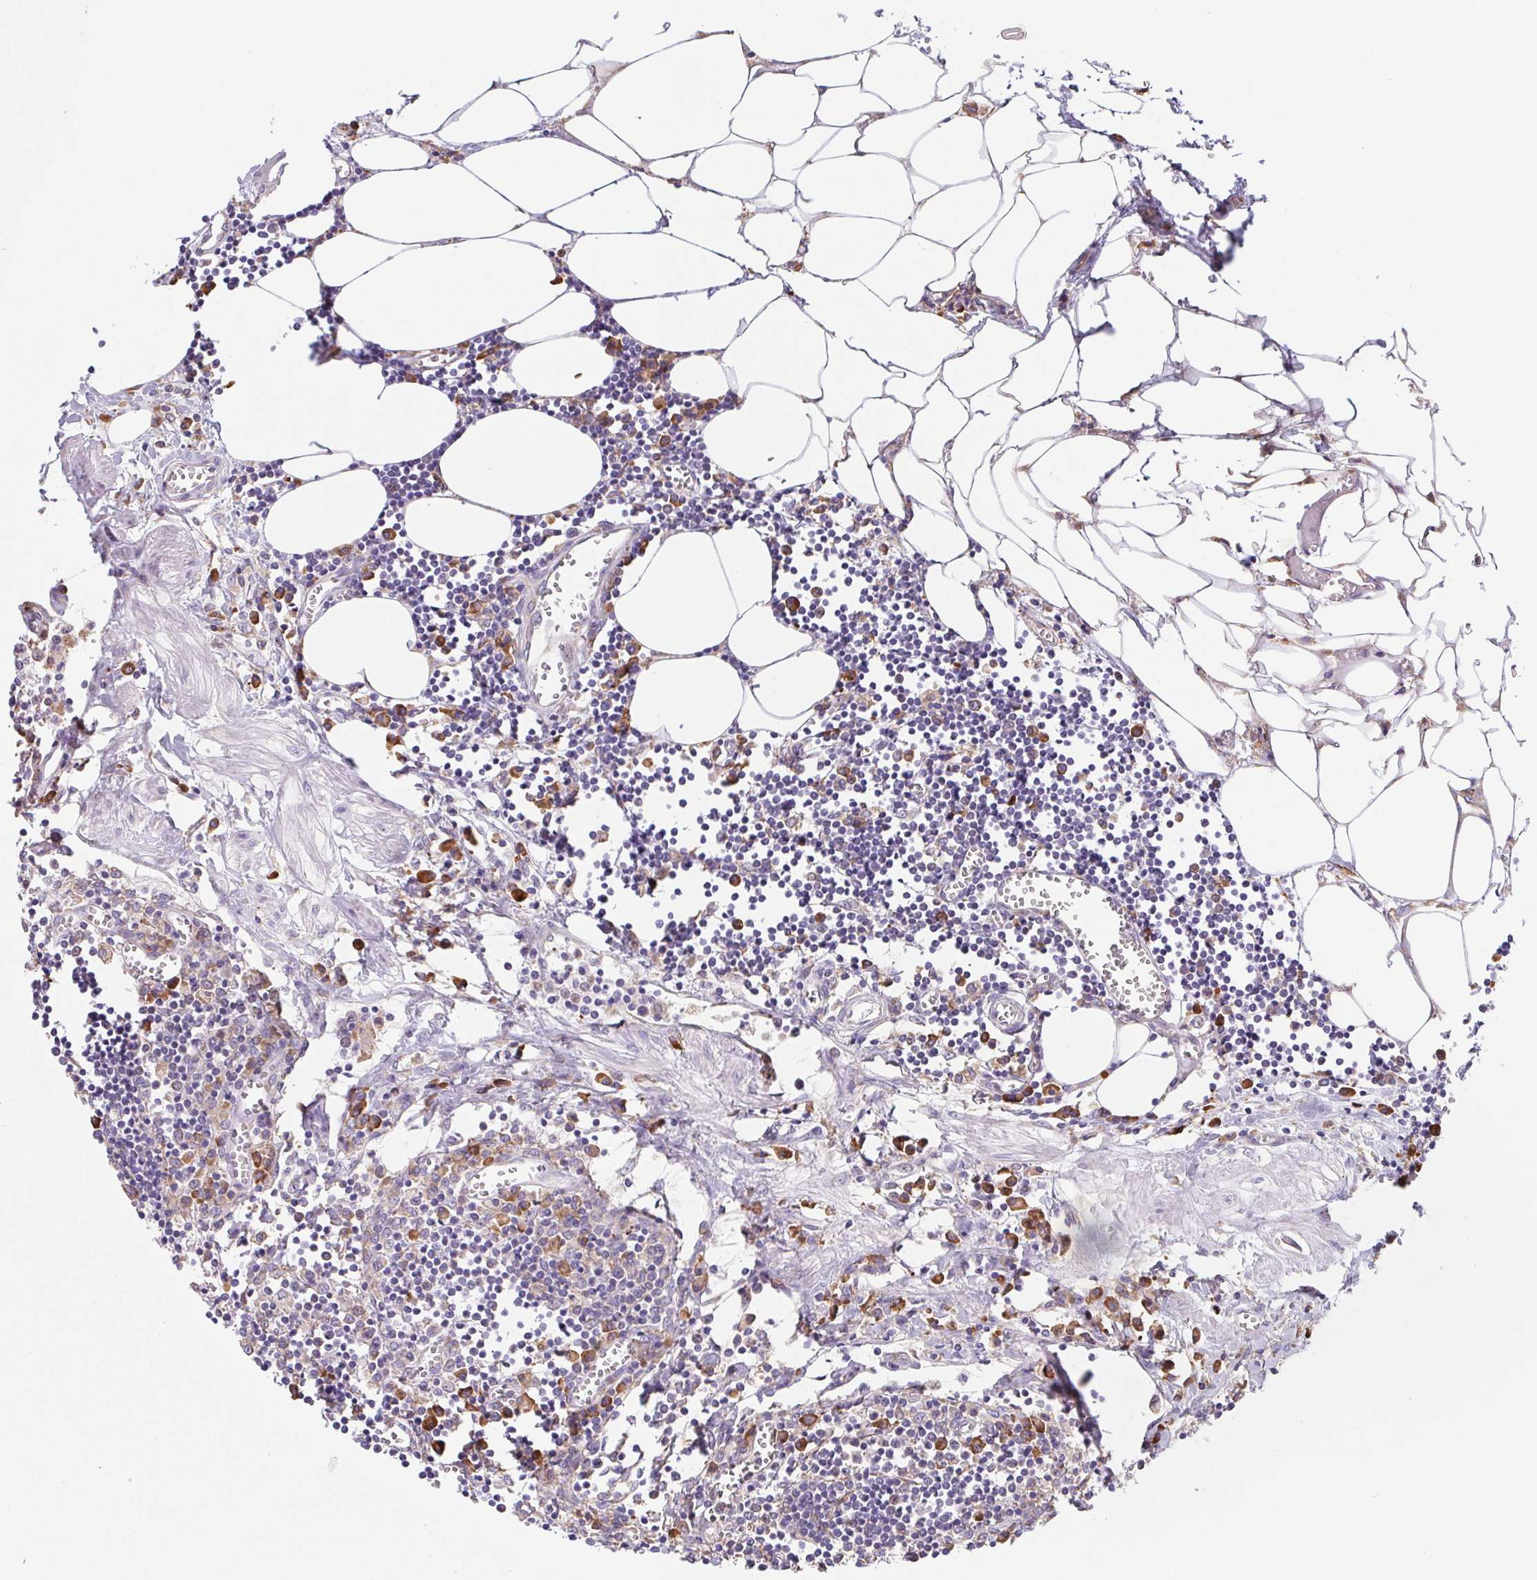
{"staining": {"intensity": "moderate", "quantity": "<25%", "location": "cytoplasmic/membranous"}, "tissue": "lymph node", "cell_type": "Germinal center cells", "image_type": "normal", "snomed": [{"axis": "morphology", "description": "Normal tissue, NOS"}, {"axis": "topography", "description": "Lymph node"}], "caption": "An image showing moderate cytoplasmic/membranous positivity in about <25% of germinal center cells in benign lymph node, as visualized by brown immunohistochemical staining.", "gene": "ADAM8", "patient": {"sex": "male", "age": 66}}